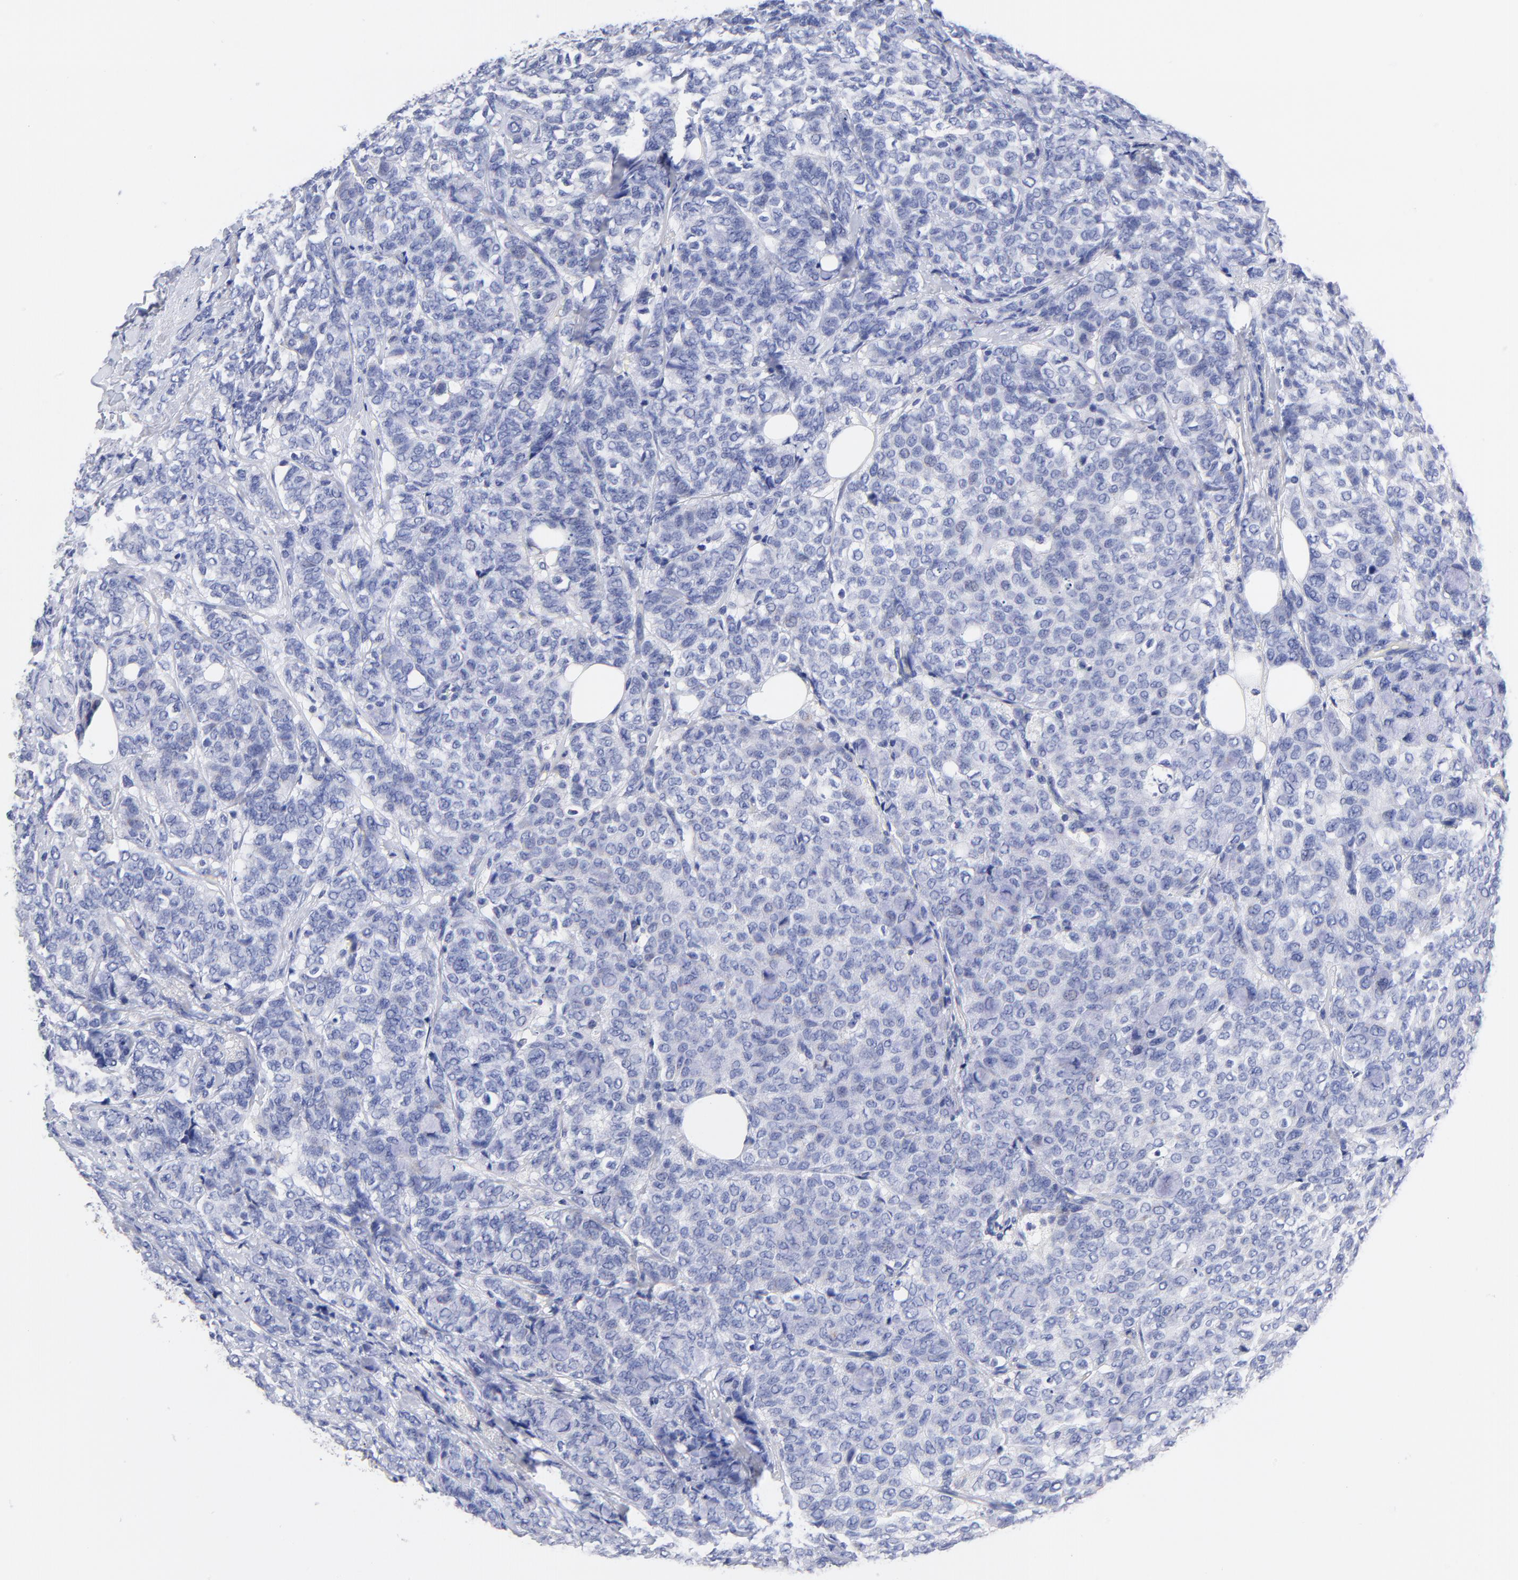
{"staining": {"intensity": "negative", "quantity": "none", "location": "none"}, "tissue": "breast cancer", "cell_type": "Tumor cells", "image_type": "cancer", "snomed": [{"axis": "morphology", "description": "Lobular carcinoma"}, {"axis": "topography", "description": "Breast"}], "caption": "Immunohistochemical staining of breast cancer displays no significant positivity in tumor cells.", "gene": "LAX1", "patient": {"sex": "female", "age": 60}}